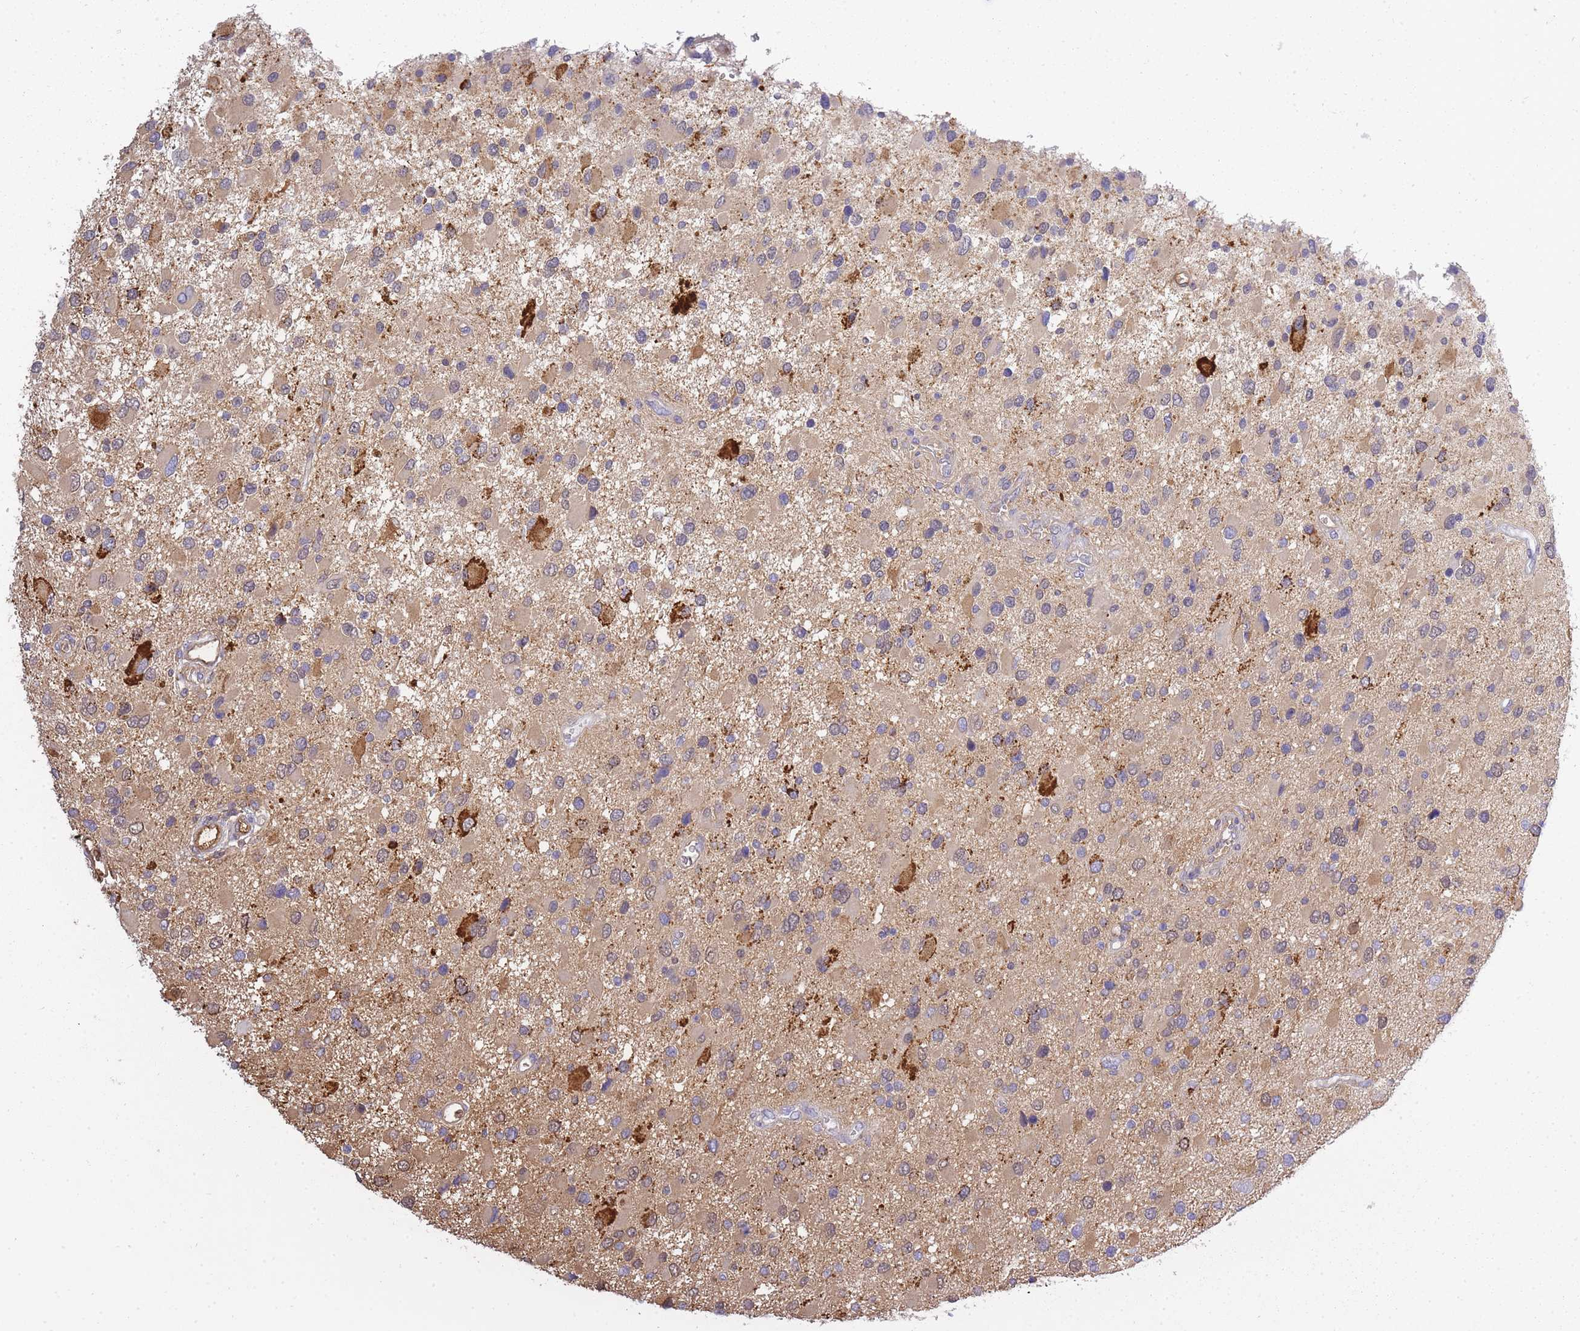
{"staining": {"intensity": "weak", "quantity": "25%-75%", "location": "cytoplasmic/membranous"}, "tissue": "glioma", "cell_type": "Tumor cells", "image_type": "cancer", "snomed": [{"axis": "morphology", "description": "Glioma, malignant, High grade"}, {"axis": "topography", "description": "Brain"}], "caption": "Protein expression analysis of human glioma reveals weak cytoplasmic/membranous expression in about 25%-75% of tumor cells.", "gene": "IGKV1D-42", "patient": {"sex": "male", "age": 53}}